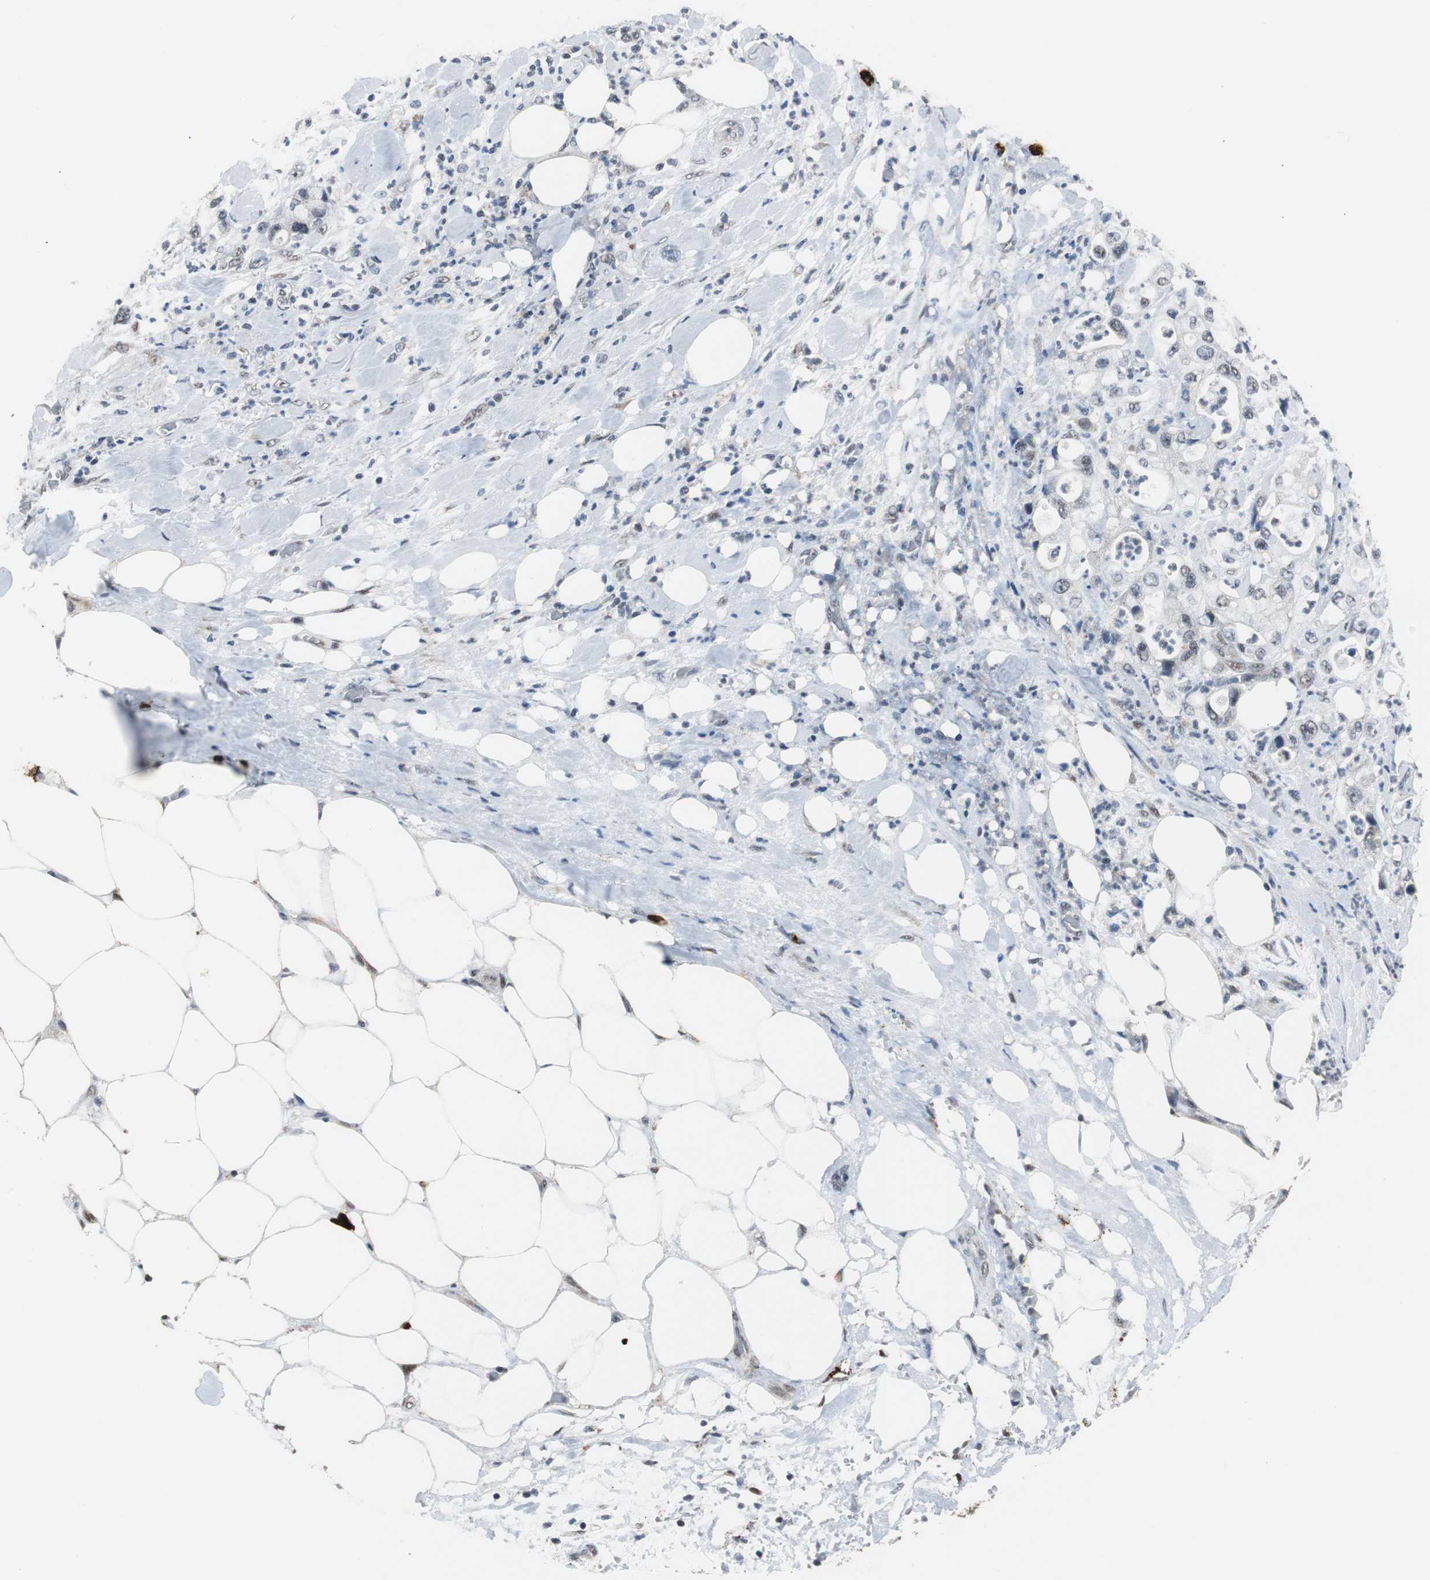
{"staining": {"intensity": "weak", "quantity": "<25%", "location": "nuclear"}, "tissue": "pancreatic cancer", "cell_type": "Tumor cells", "image_type": "cancer", "snomed": [{"axis": "morphology", "description": "Adenocarcinoma, NOS"}, {"axis": "topography", "description": "Pancreas"}], "caption": "Immunohistochemistry micrograph of neoplastic tissue: adenocarcinoma (pancreatic) stained with DAB (3,3'-diaminobenzidine) exhibits no significant protein positivity in tumor cells.", "gene": "ZHX2", "patient": {"sex": "male", "age": 70}}